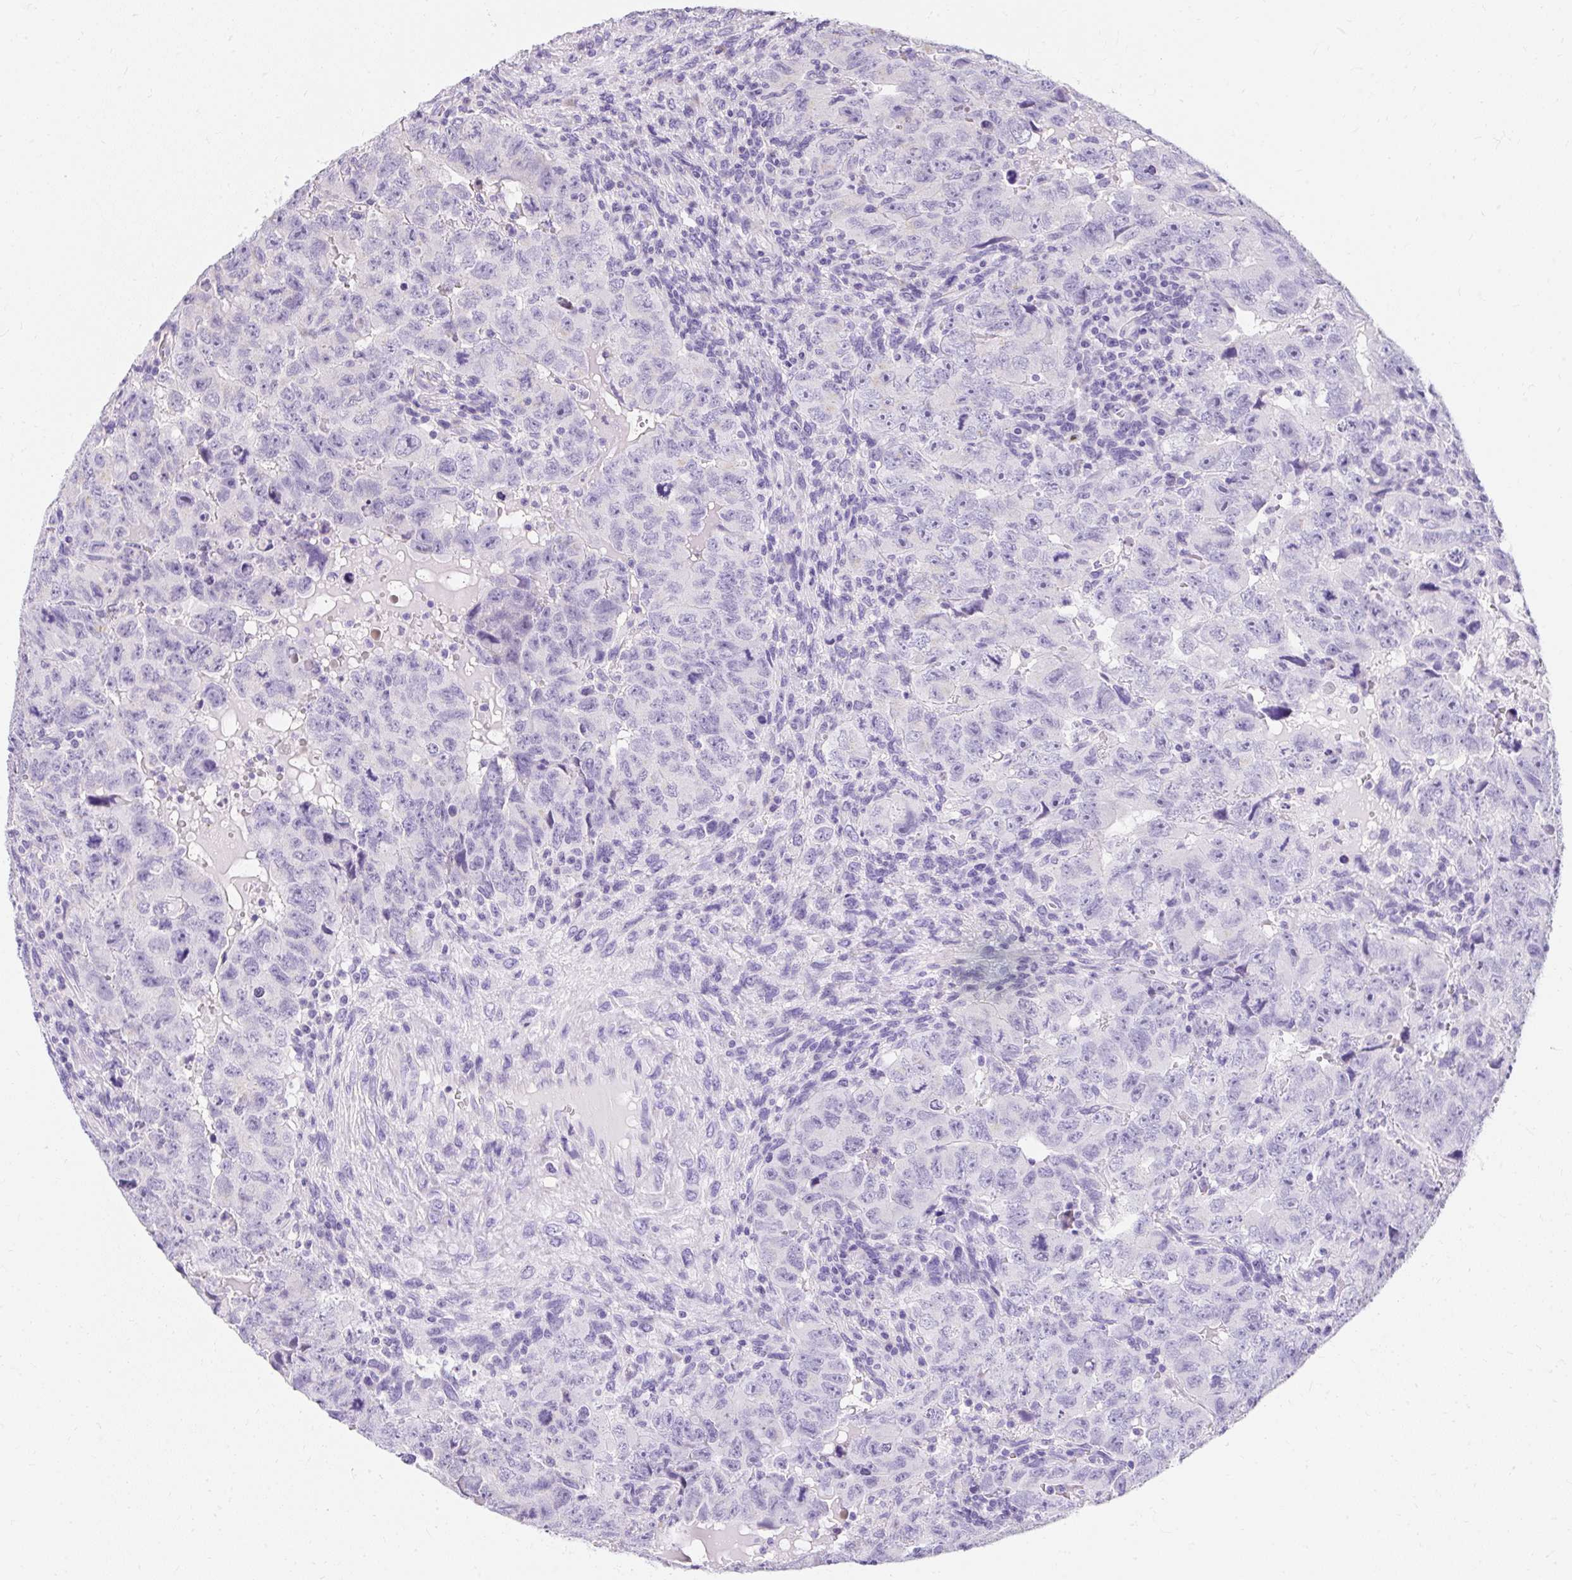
{"staining": {"intensity": "negative", "quantity": "none", "location": "none"}, "tissue": "testis cancer", "cell_type": "Tumor cells", "image_type": "cancer", "snomed": [{"axis": "morphology", "description": "Carcinoma, Embryonal, NOS"}, {"axis": "topography", "description": "Testis"}], "caption": "A high-resolution histopathology image shows IHC staining of embryonal carcinoma (testis), which exhibits no significant expression in tumor cells.", "gene": "DTX4", "patient": {"sex": "male", "age": 24}}